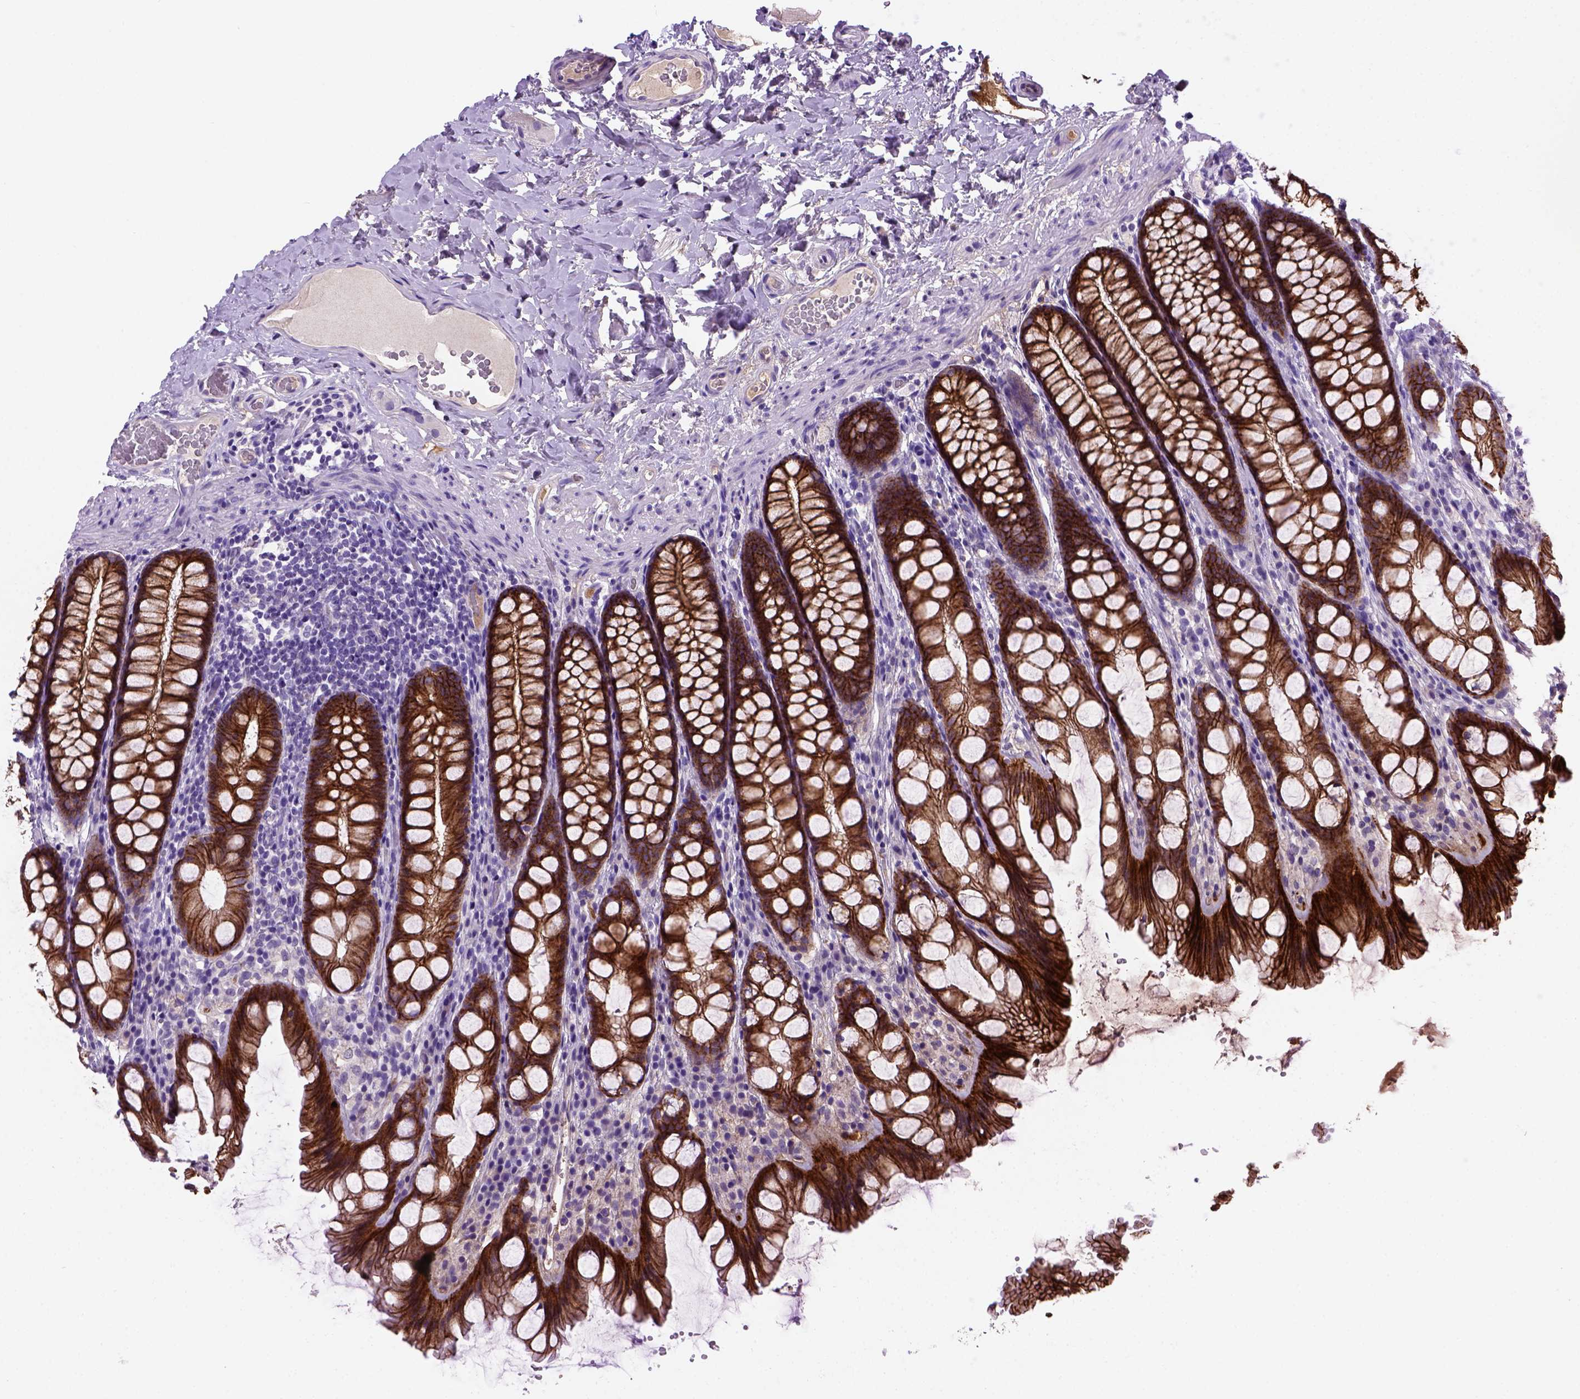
{"staining": {"intensity": "negative", "quantity": "none", "location": "none"}, "tissue": "colon", "cell_type": "Endothelial cells", "image_type": "normal", "snomed": [{"axis": "morphology", "description": "Normal tissue, NOS"}, {"axis": "topography", "description": "Colon"}], "caption": "The histopathology image shows no staining of endothelial cells in unremarkable colon.", "gene": "CDH1", "patient": {"sex": "male", "age": 47}}